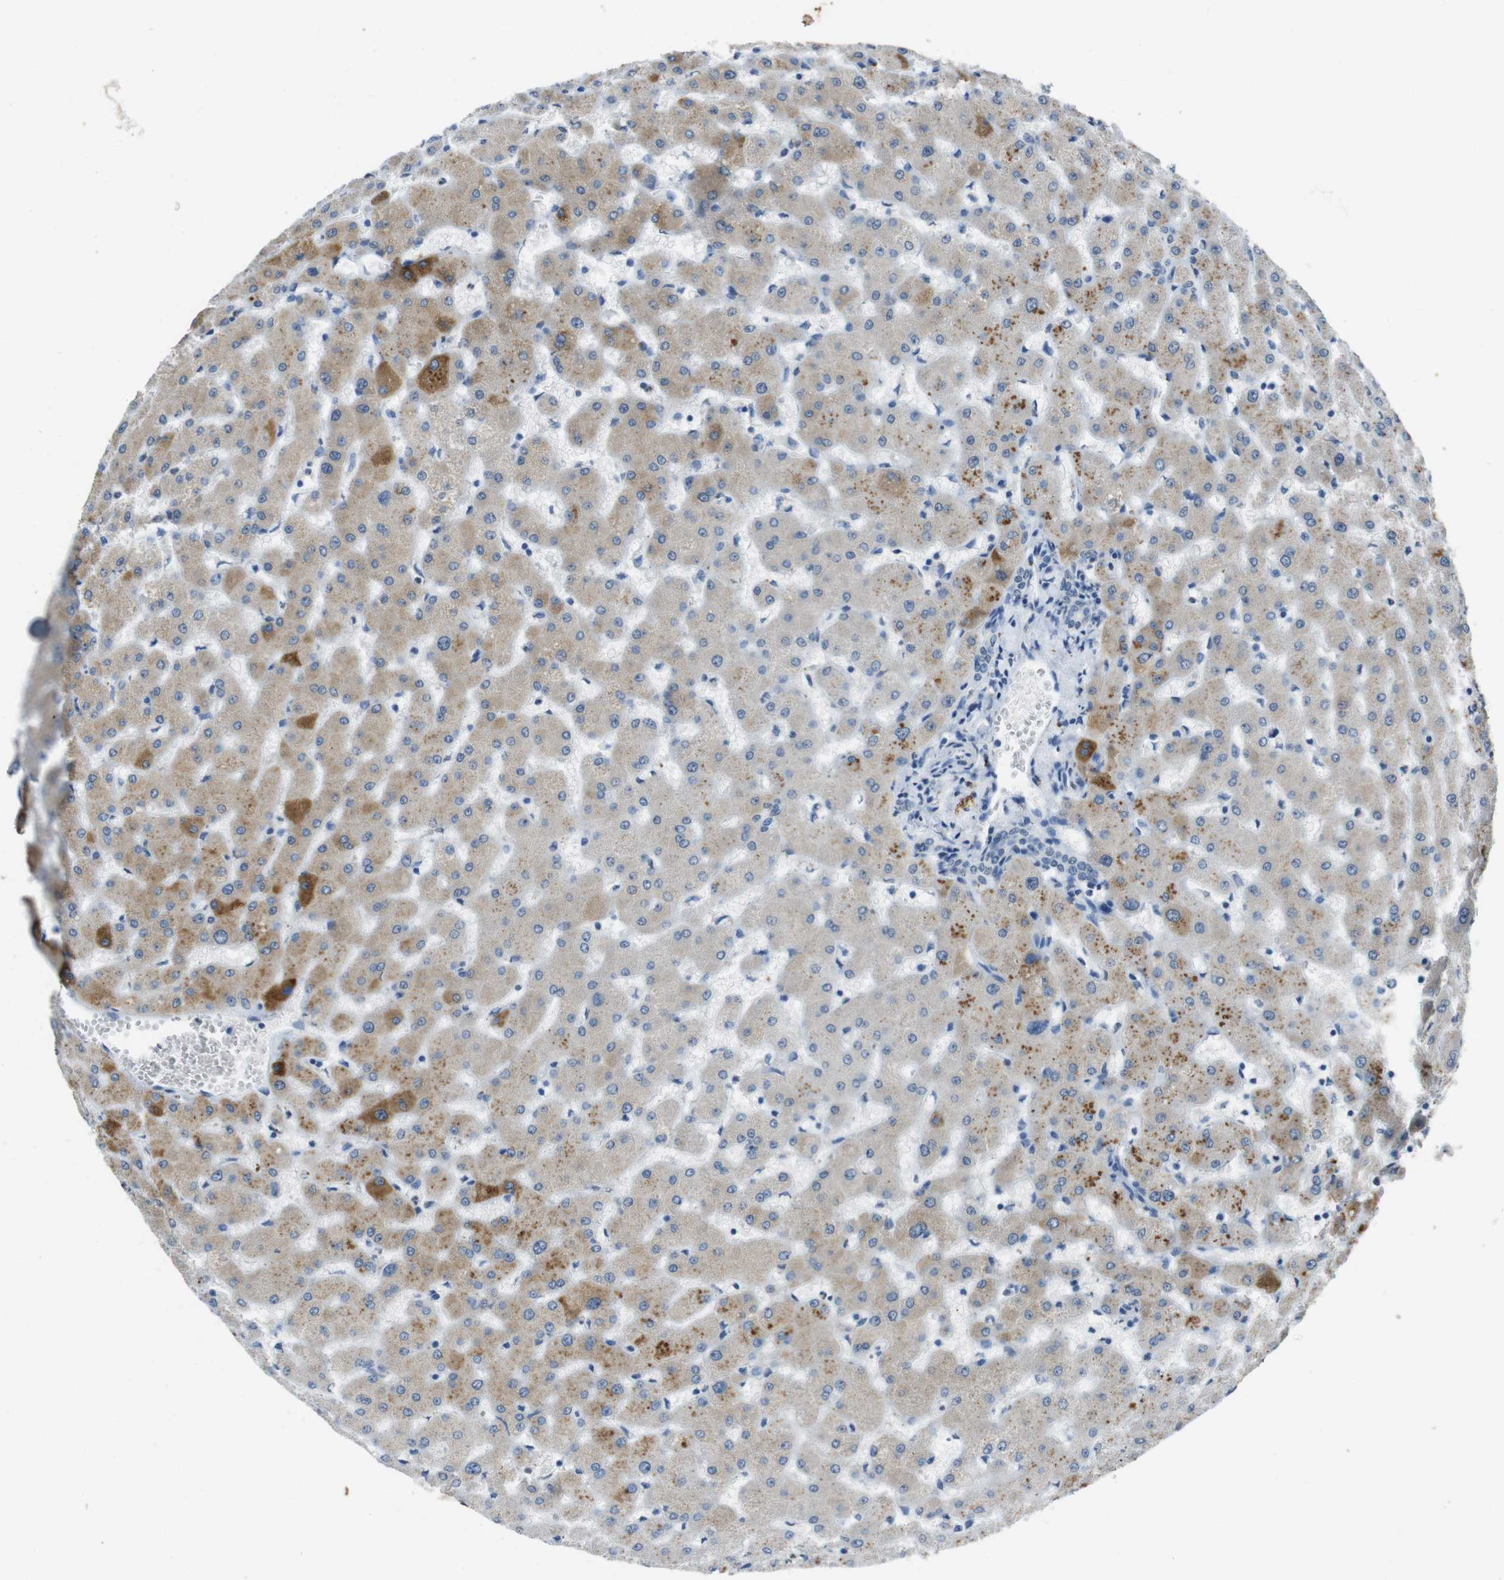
{"staining": {"intensity": "negative", "quantity": "none", "location": "none"}, "tissue": "liver", "cell_type": "Cholangiocytes", "image_type": "normal", "snomed": [{"axis": "morphology", "description": "Normal tissue, NOS"}, {"axis": "topography", "description": "Liver"}], "caption": "This is an immunohistochemistry (IHC) histopathology image of normal liver. There is no staining in cholangiocytes.", "gene": "STBD1", "patient": {"sex": "female", "age": 63}}